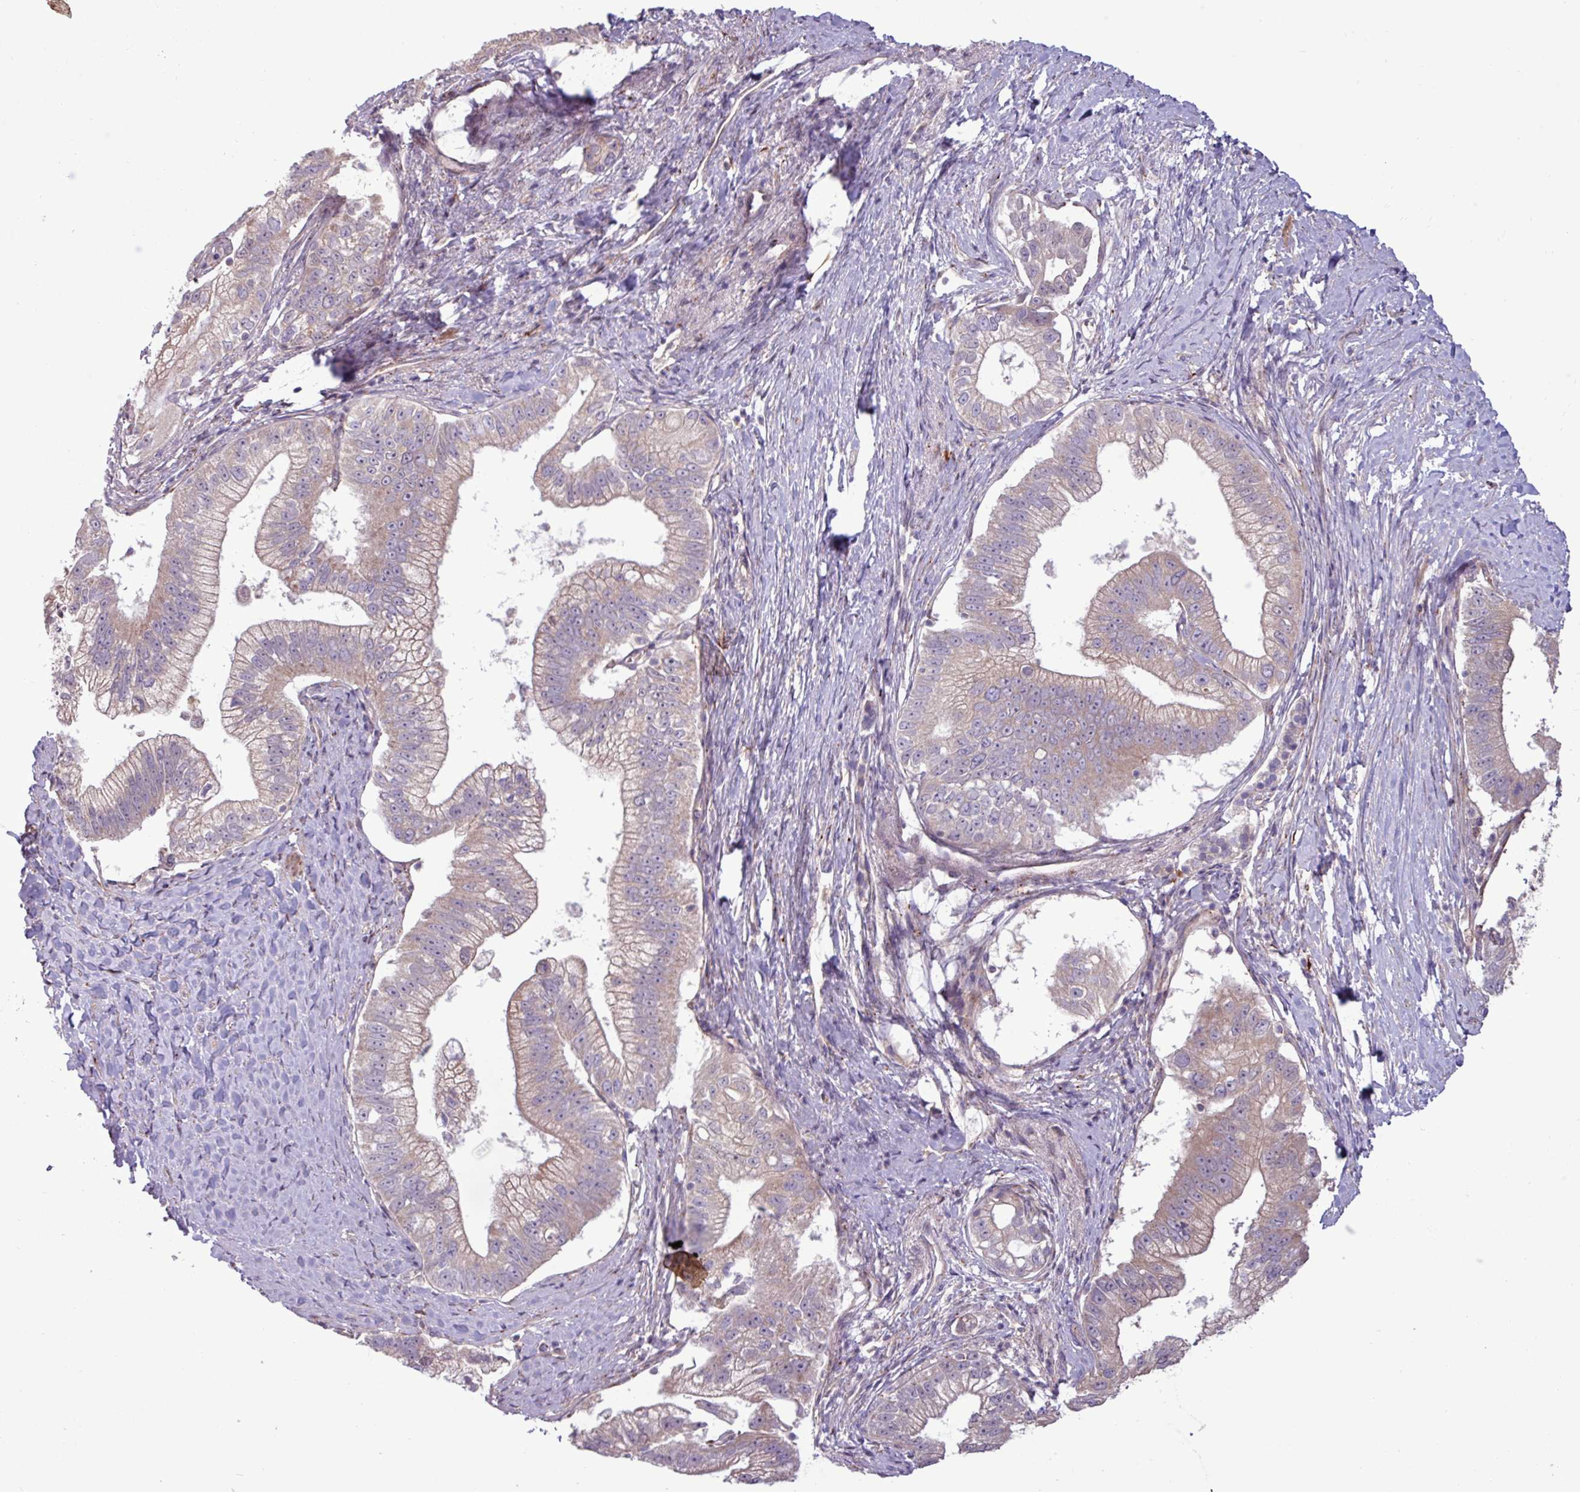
{"staining": {"intensity": "weak", "quantity": "<25%", "location": "cytoplasmic/membranous"}, "tissue": "pancreatic cancer", "cell_type": "Tumor cells", "image_type": "cancer", "snomed": [{"axis": "morphology", "description": "Adenocarcinoma, NOS"}, {"axis": "topography", "description": "Pancreas"}], "caption": "IHC micrograph of adenocarcinoma (pancreatic) stained for a protein (brown), which shows no staining in tumor cells. Nuclei are stained in blue.", "gene": "PDPR", "patient": {"sex": "male", "age": 70}}